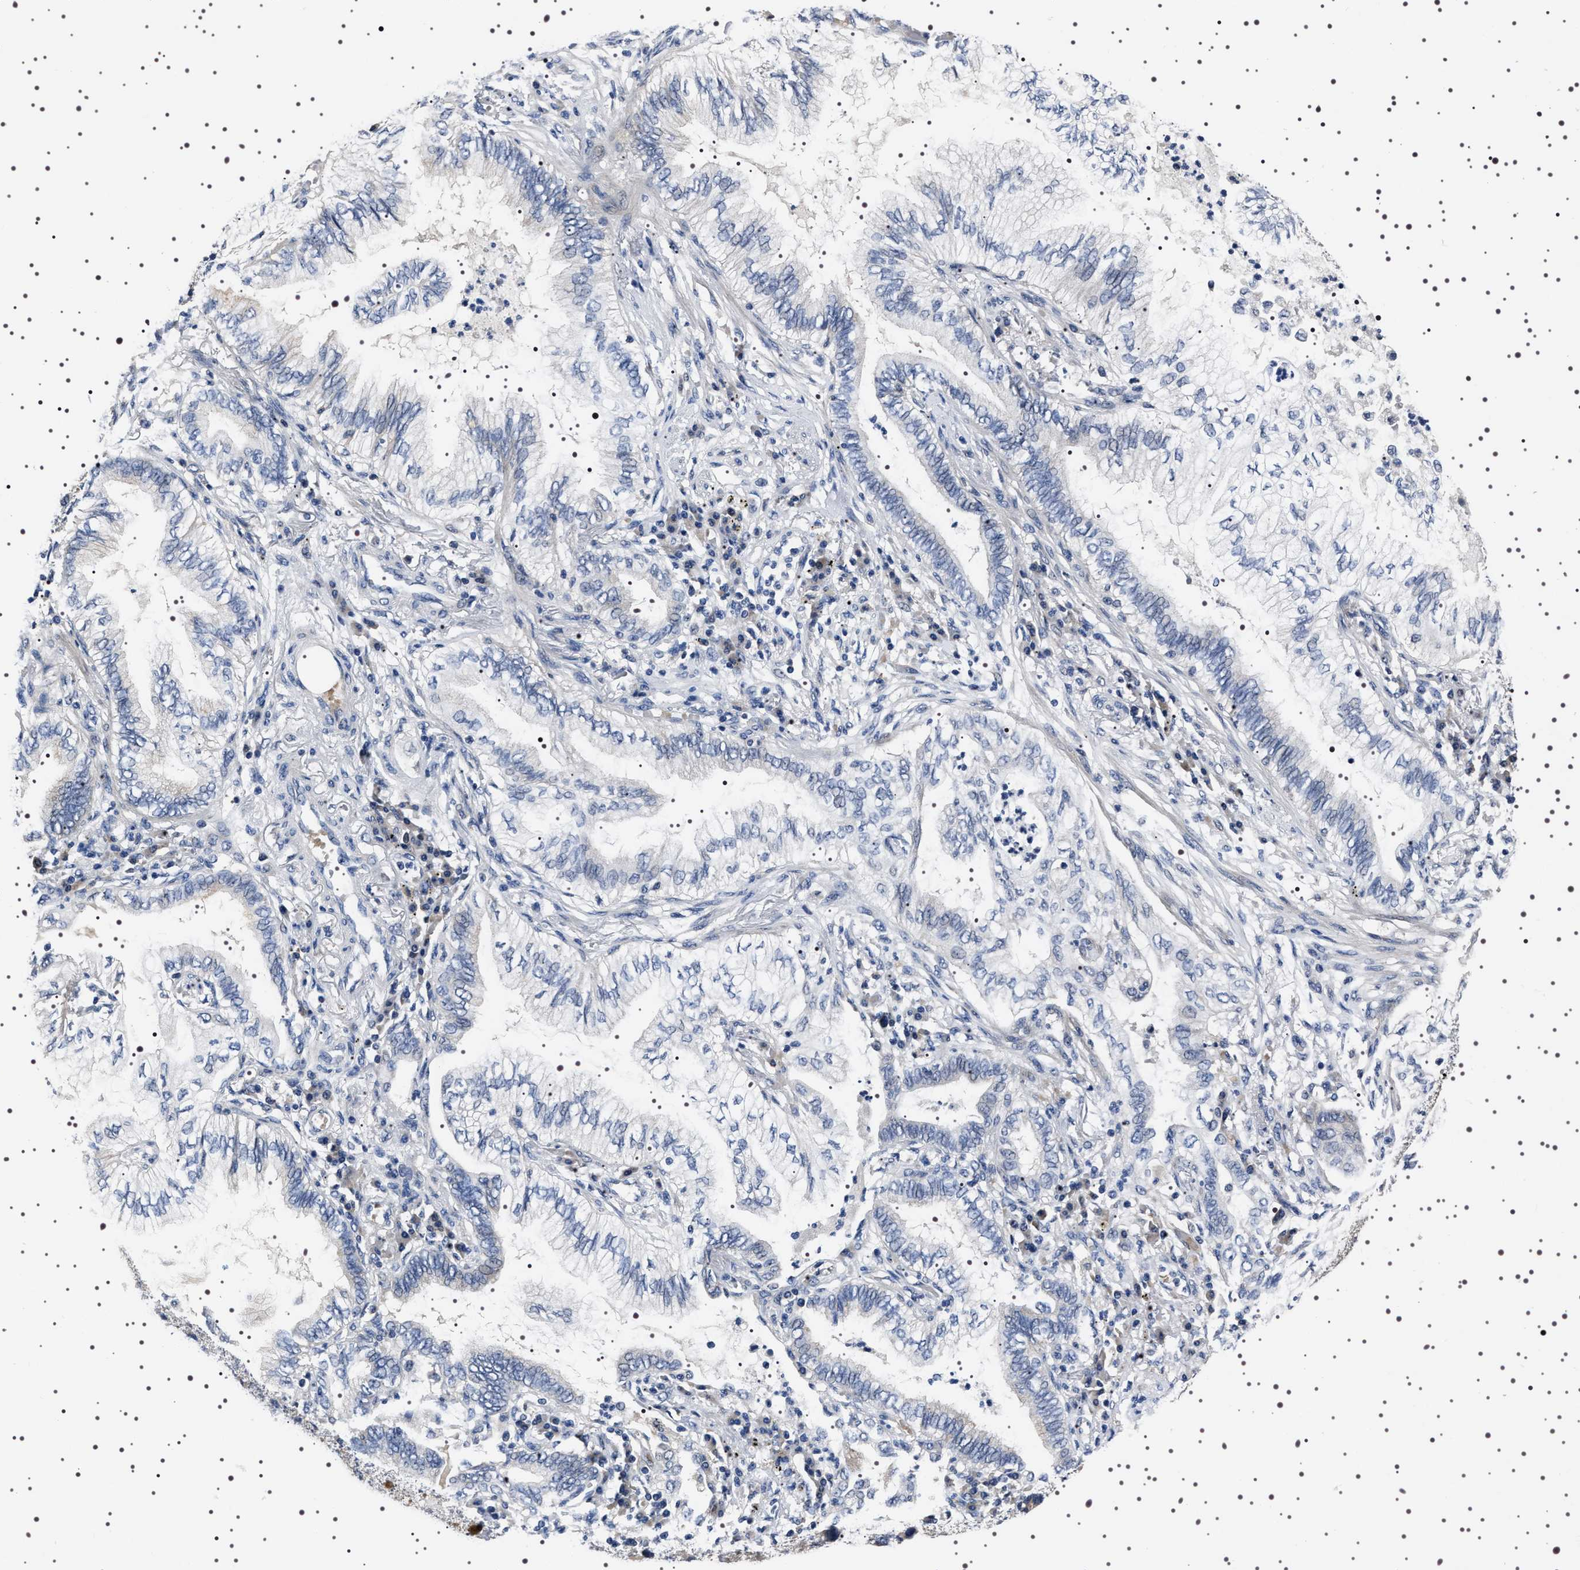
{"staining": {"intensity": "negative", "quantity": "none", "location": "none"}, "tissue": "lung cancer", "cell_type": "Tumor cells", "image_type": "cancer", "snomed": [{"axis": "morphology", "description": "Normal tissue, NOS"}, {"axis": "morphology", "description": "Adenocarcinoma, NOS"}, {"axis": "topography", "description": "Bronchus"}, {"axis": "topography", "description": "Lung"}], "caption": "Immunohistochemistry image of lung cancer stained for a protein (brown), which exhibits no staining in tumor cells.", "gene": "TARBP1", "patient": {"sex": "female", "age": 70}}